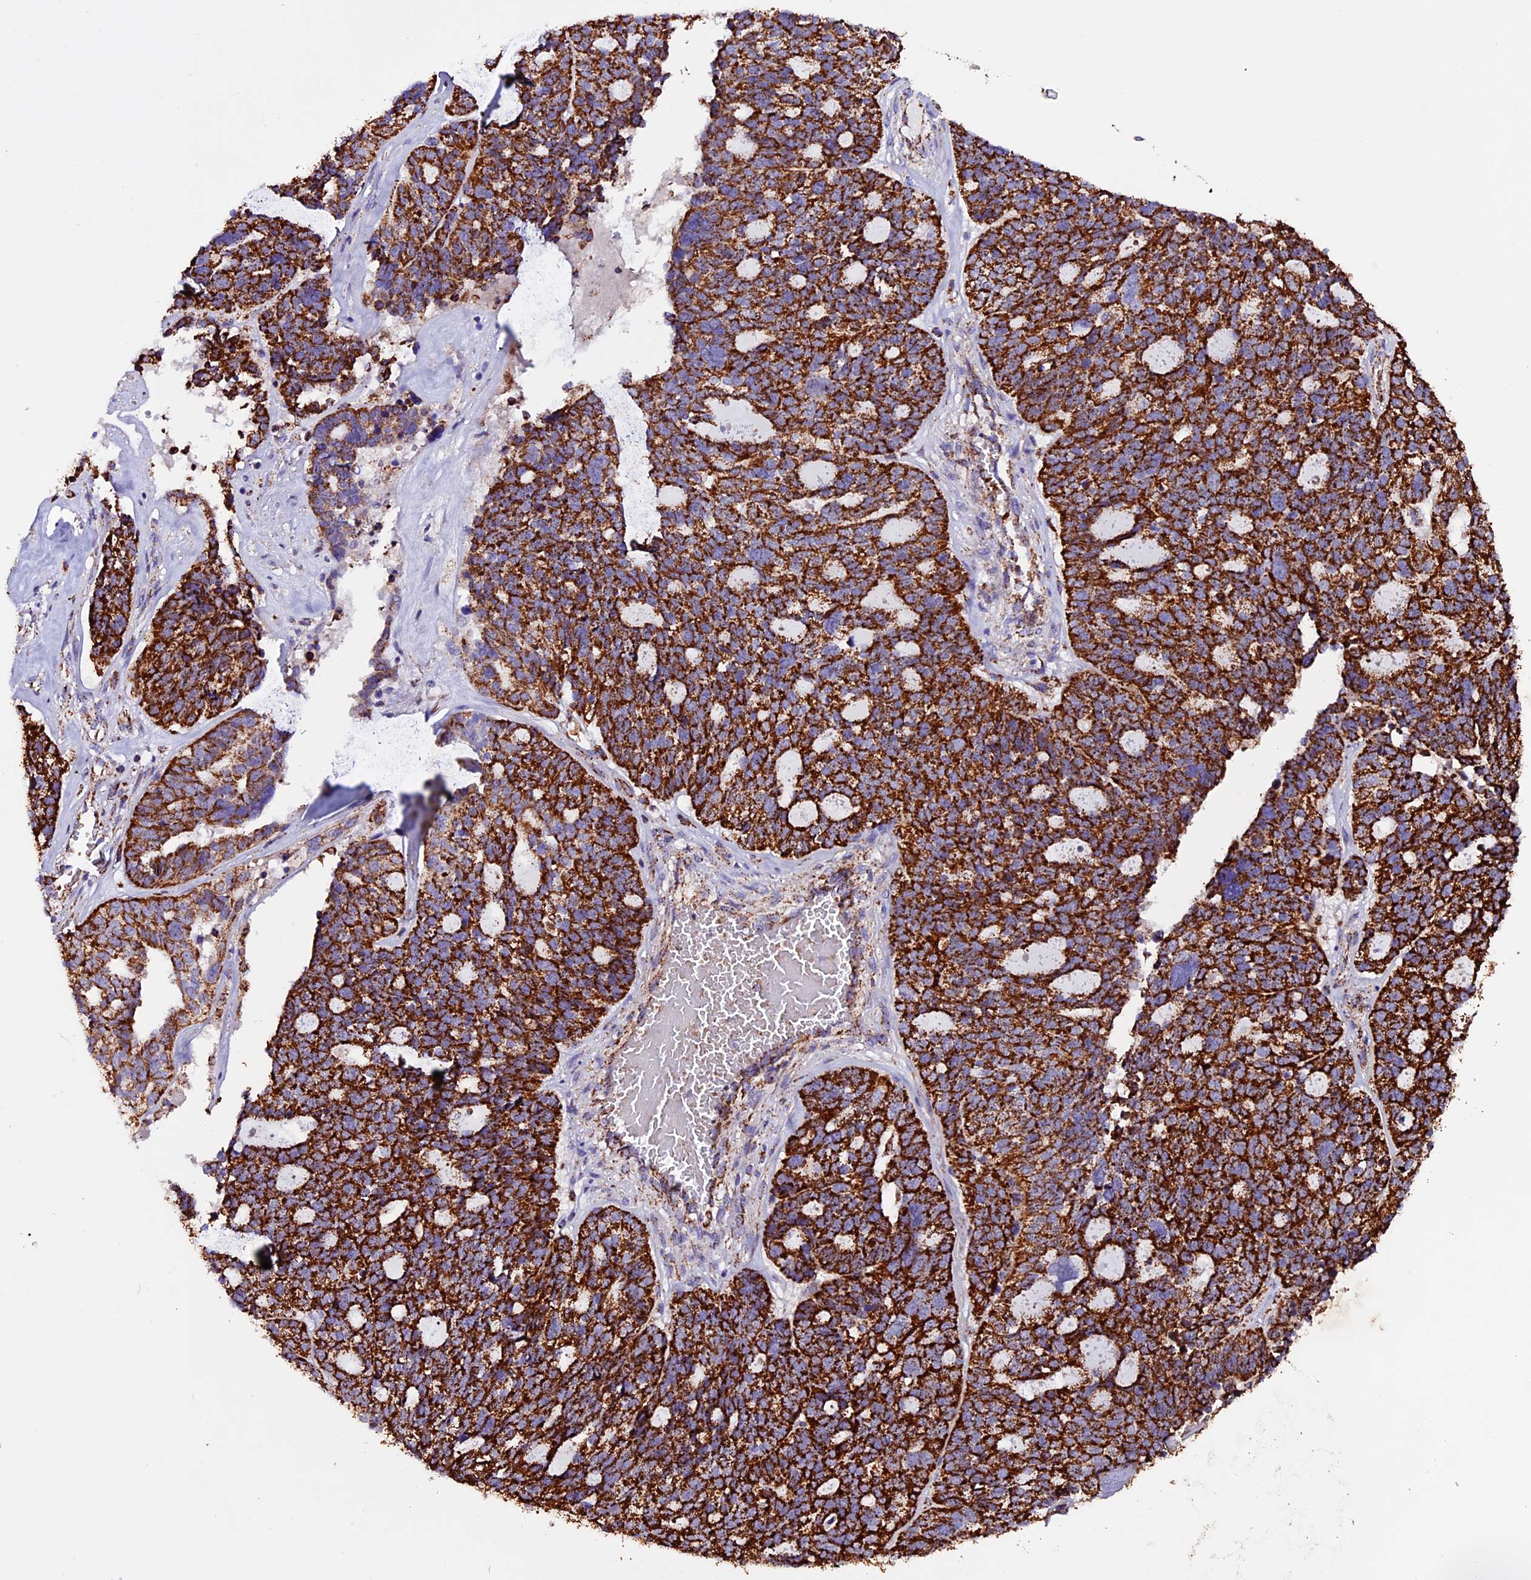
{"staining": {"intensity": "strong", "quantity": ">75%", "location": "cytoplasmic/membranous"}, "tissue": "ovarian cancer", "cell_type": "Tumor cells", "image_type": "cancer", "snomed": [{"axis": "morphology", "description": "Cystadenocarcinoma, serous, NOS"}, {"axis": "topography", "description": "Ovary"}], "caption": "Immunohistochemistry (IHC) staining of serous cystadenocarcinoma (ovarian), which shows high levels of strong cytoplasmic/membranous positivity in about >75% of tumor cells indicating strong cytoplasmic/membranous protein positivity. The staining was performed using DAB (brown) for protein detection and nuclei were counterstained in hematoxylin (blue).", "gene": "CX3CL1", "patient": {"sex": "female", "age": 59}}